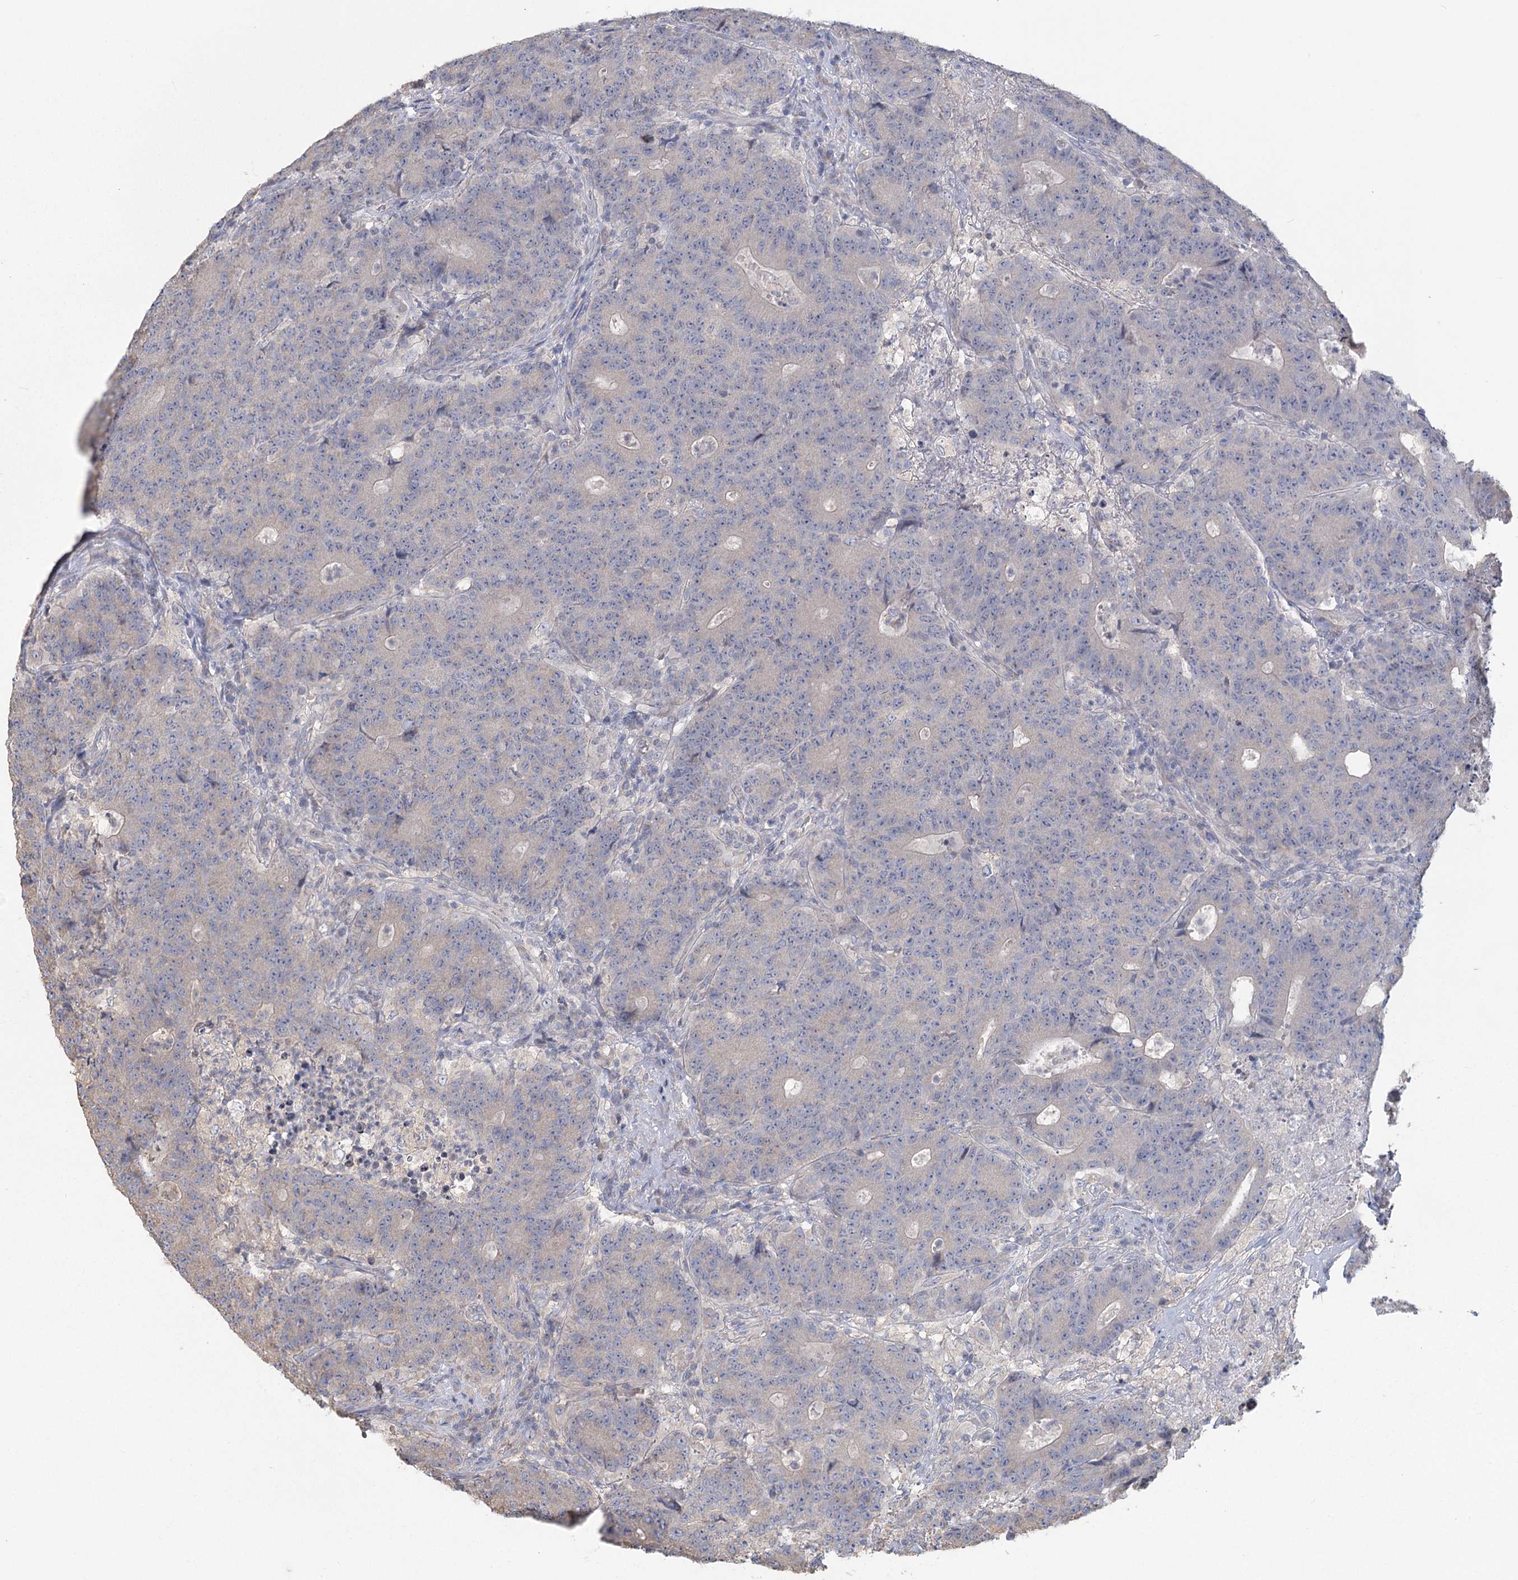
{"staining": {"intensity": "negative", "quantity": "none", "location": "none"}, "tissue": "colorectal cancer", "cell_type": "Tumor cells", "image_type": "cancer", "snomed": [{"axis": "morphology", "description": "Adenocarcinoma, NOS"}, {"axis": "topography", "description": "Colon"}], "caption": "Colorectal adenocarcinoma was stained to show a protein in brown. There is no significant expression in tumor cells.", "gene": "CNTLN", "patient": {"sex": "female", "age": 75}}